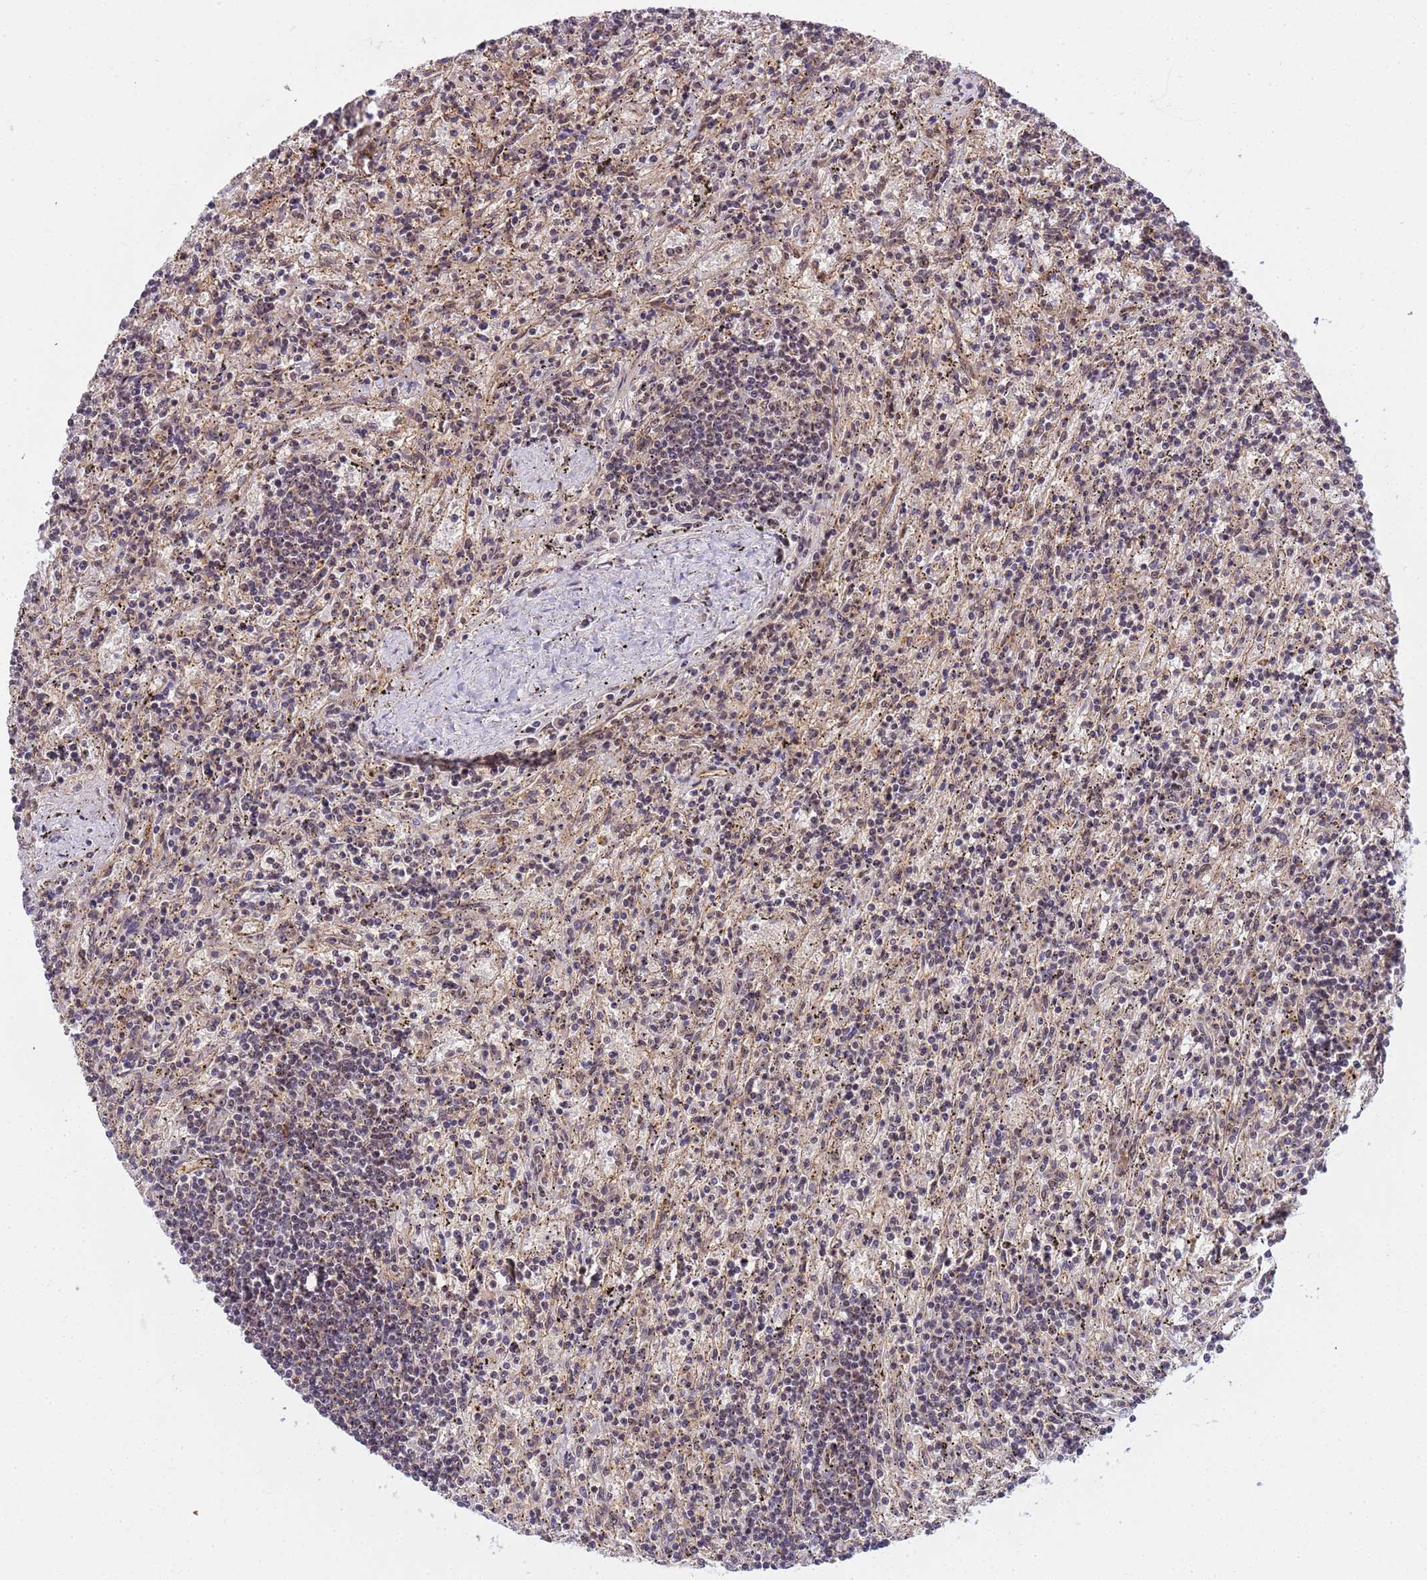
{"staining": {"intensity": "negative", "quantity": "none", "location": "none"}, "tissue": "lymphoma", "cell_type": "Tumor cells", "image_type": "cancer", "snomed": [{"axis": "morphology", "description": "Malignant lymphoma, non-Hodgkin's type, Low grade"}, {"axis": "topography", "description": "Spleen"}], "caption": "Immunohistochemical staining of low-grade malignant lymphoma, non-Hodgkin's type demonstrates no significant positivity in tumor cells.", "gene": "EMC2", "patient": {"sex": "male", "age": 76}}